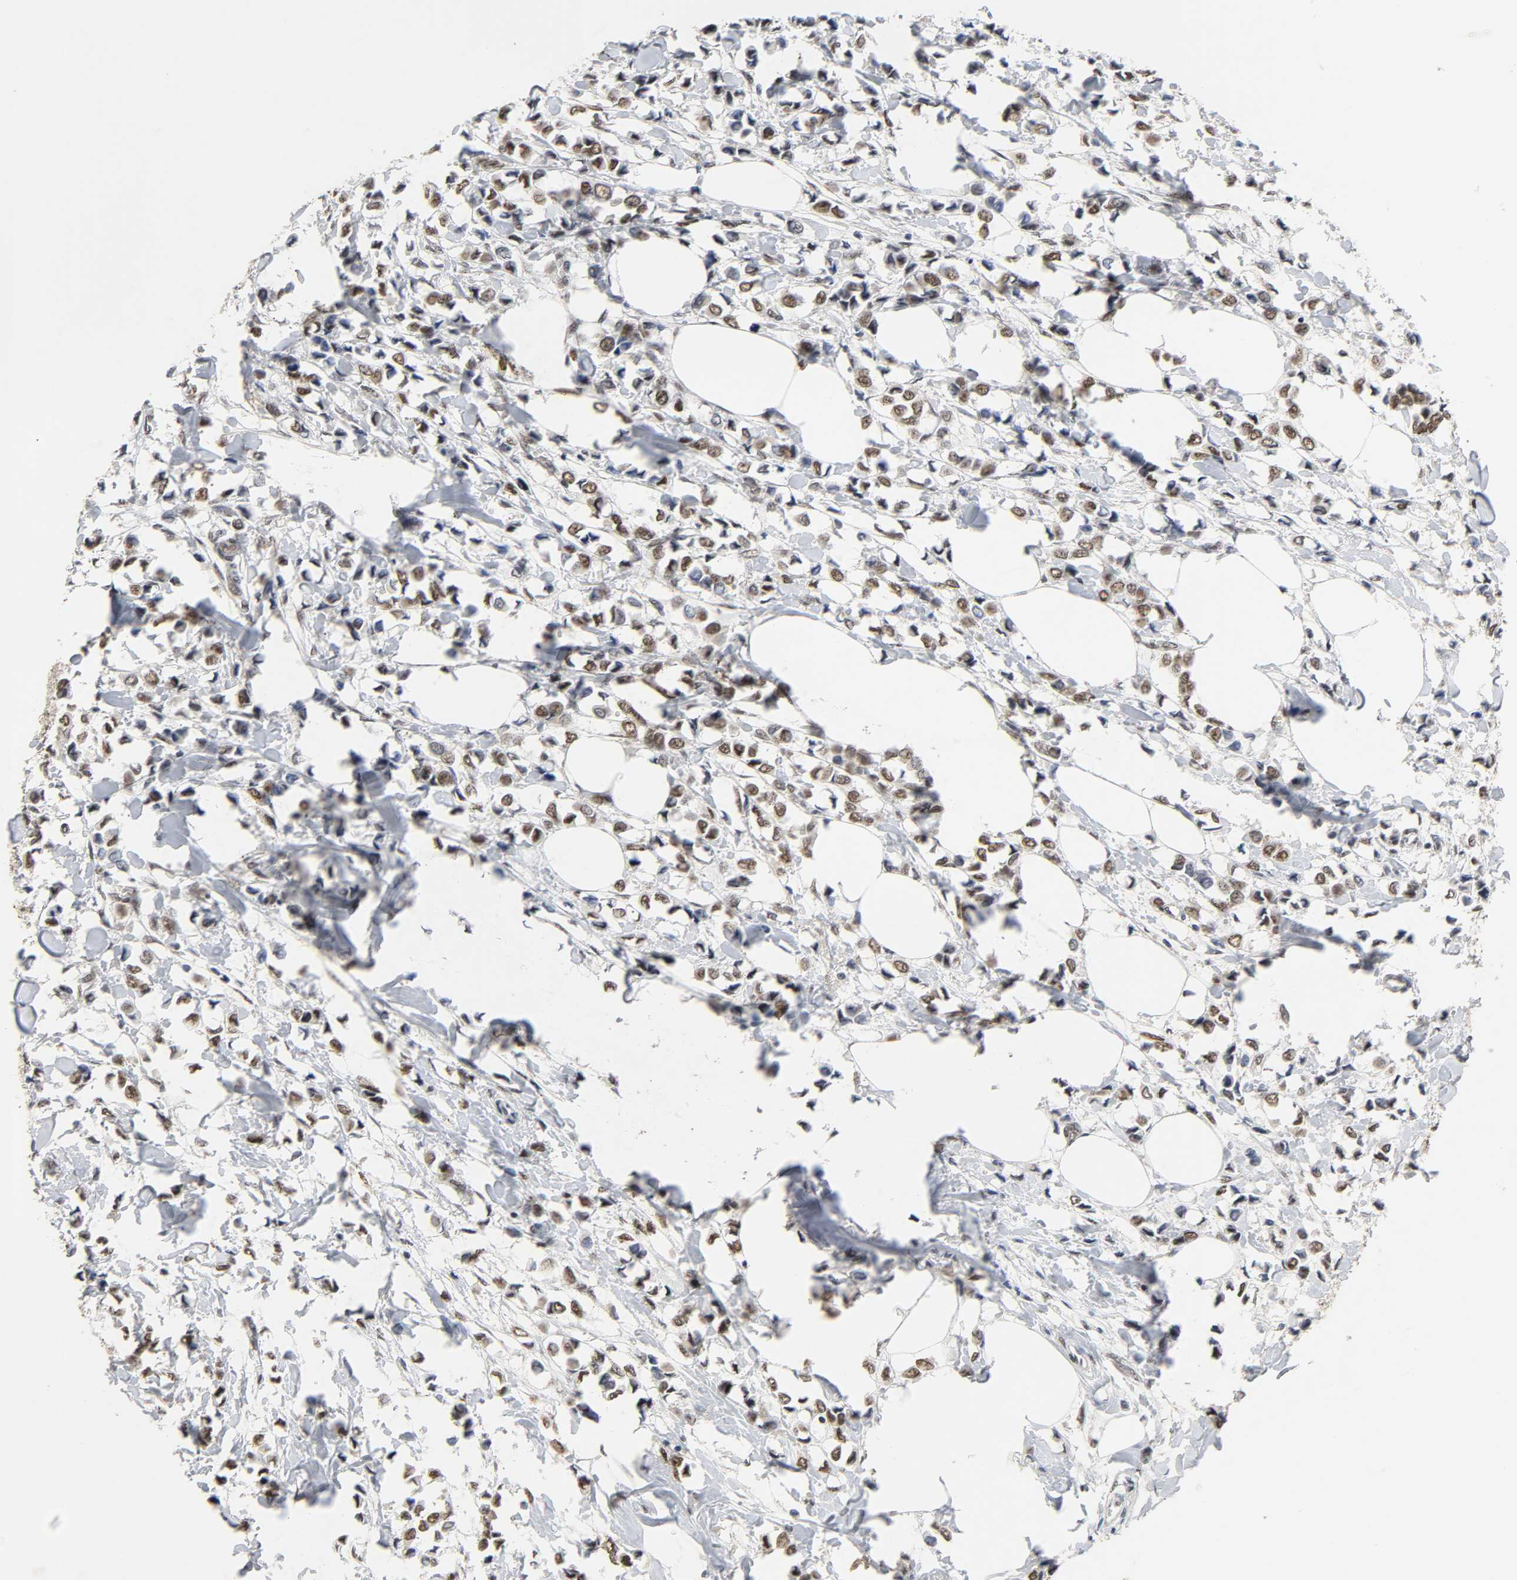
{"staining": {"intensity": "moderate", "quantity": ">75%", "location": "nuclear"}, "tissue": "breast cancer", "cell_type": "Tumor cells", "image_type": "cancer", "snomed": [{"axis": "morphology", "description": "Lobular carcinoma"}, {"axis": "topography", "description": "Breast"}], "caption": "A histopathology image of human breast lobular carcinoma stained for a protein shows moderate nuclear brown staining in tumor cells.", "gene": "NCOA6", "patient": {"sex": "female", "age": 51}}